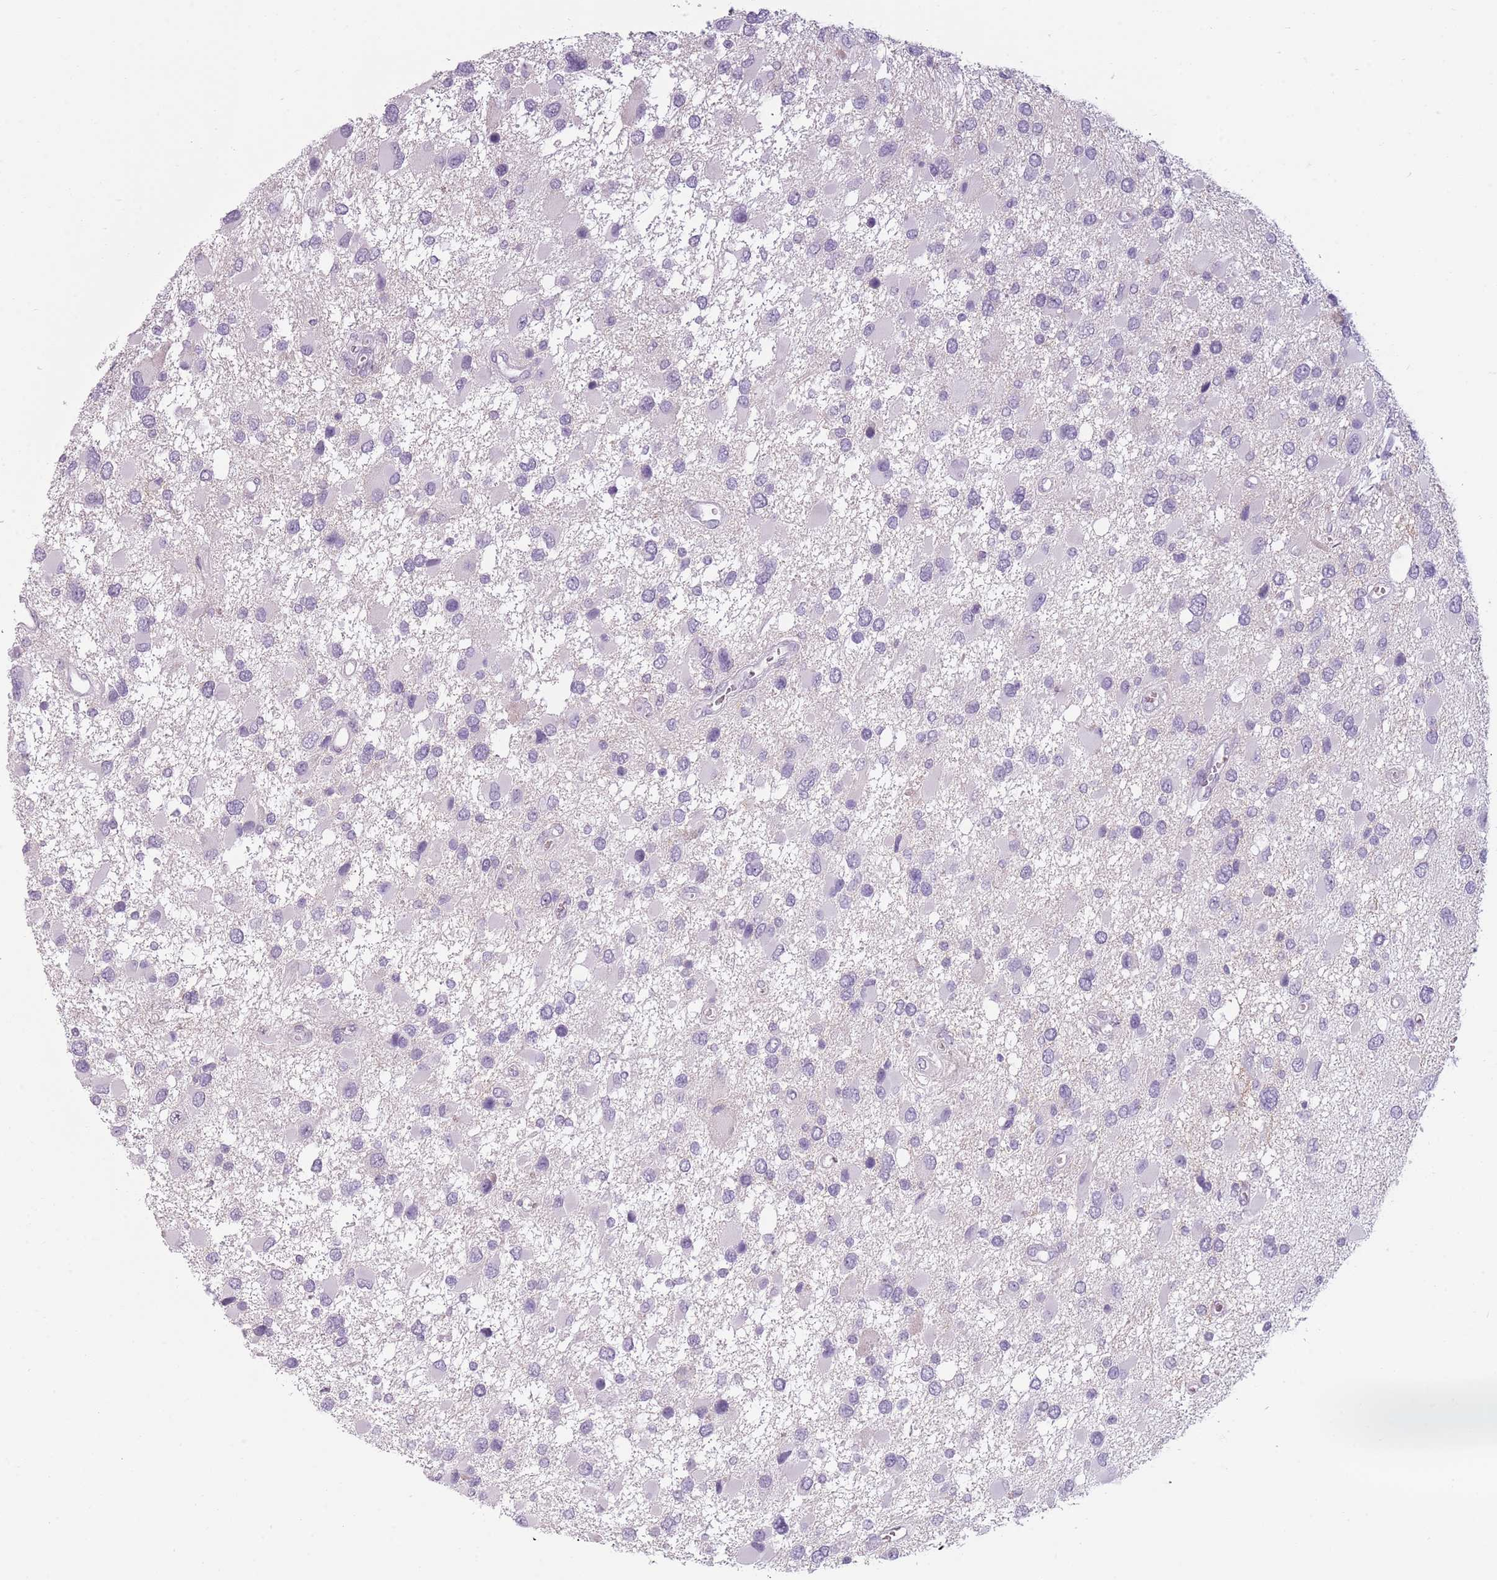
{"staining": {"intensity": "negative", "quantity": "none", "location": "none"}, "tissue": "glioma", "cell_type": "Tumor cells", "image_type": "cancer", "snomed": [{"axis": "morphology", "description": "Glioma, malignant, High grade"}, {"axis": "topography", "description": "Brain"}], "caption": "Immunohistochemical staining of glioma demonstrates no significant staining in tumor cells.", "gene": "PIEZO1", "patient": {"sex": "male", "age": 53}}